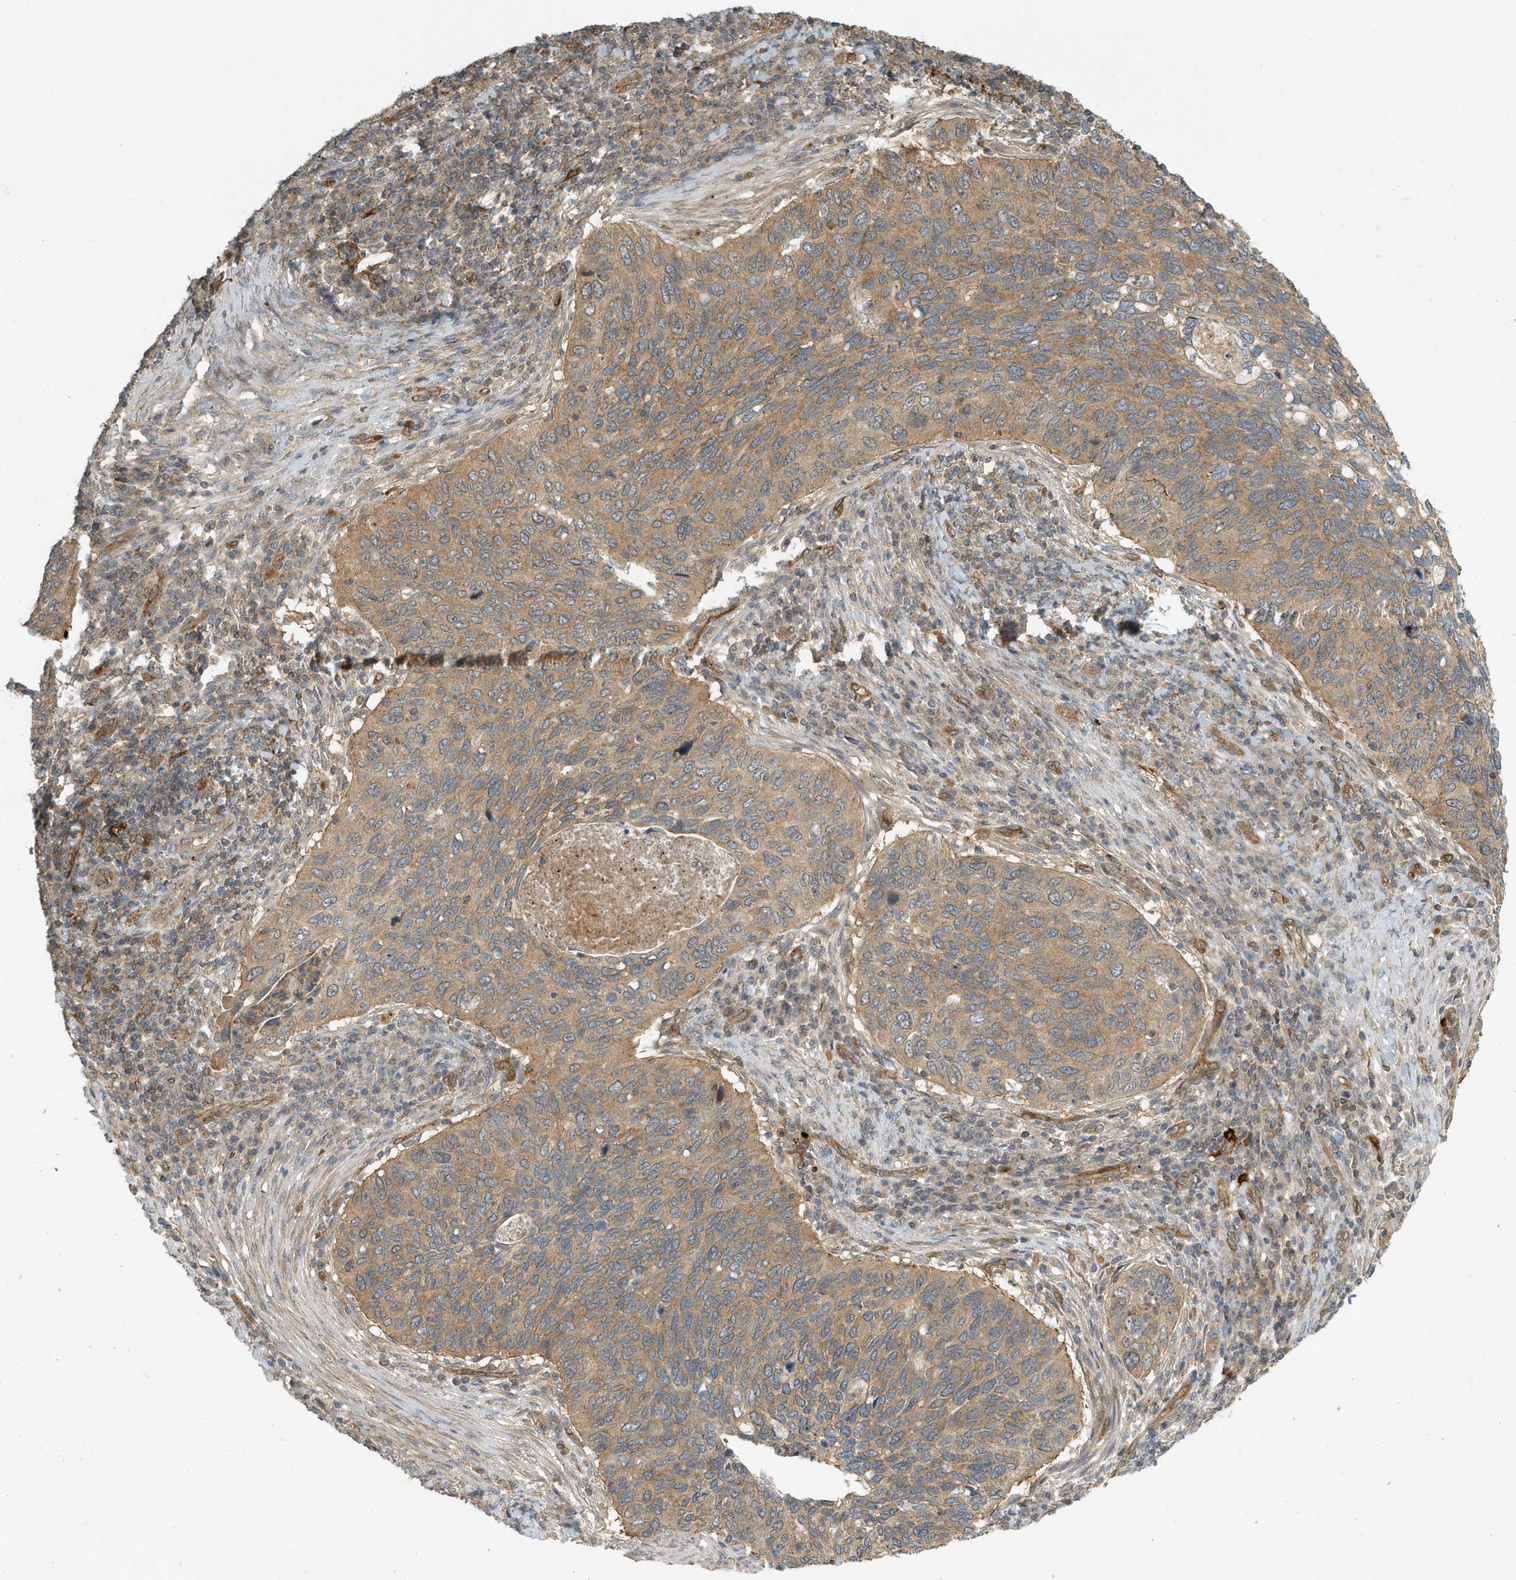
{"staining": {"intensity": "moderate", "quantity": ">75%", "location": "cytoplasmic/membranous"}, "tissue": "cervical cancer", "cell_type": "Tumor cells", "image_type": "cancer", "snomed": [{"axis": "morphology", "description": "Squamous cell carcinoma, NOS"}, {"axis": "topography", "description": "Cervix"}], "caption": "Tumor cells exhibit medium levels of moderate cytoplasmic/membranous staining in approximately >75% of cells in cervical cancer (squamous cell carcinoma).", "gene": "FYCO1", "patient": {"sex": "female", "age": 38}}